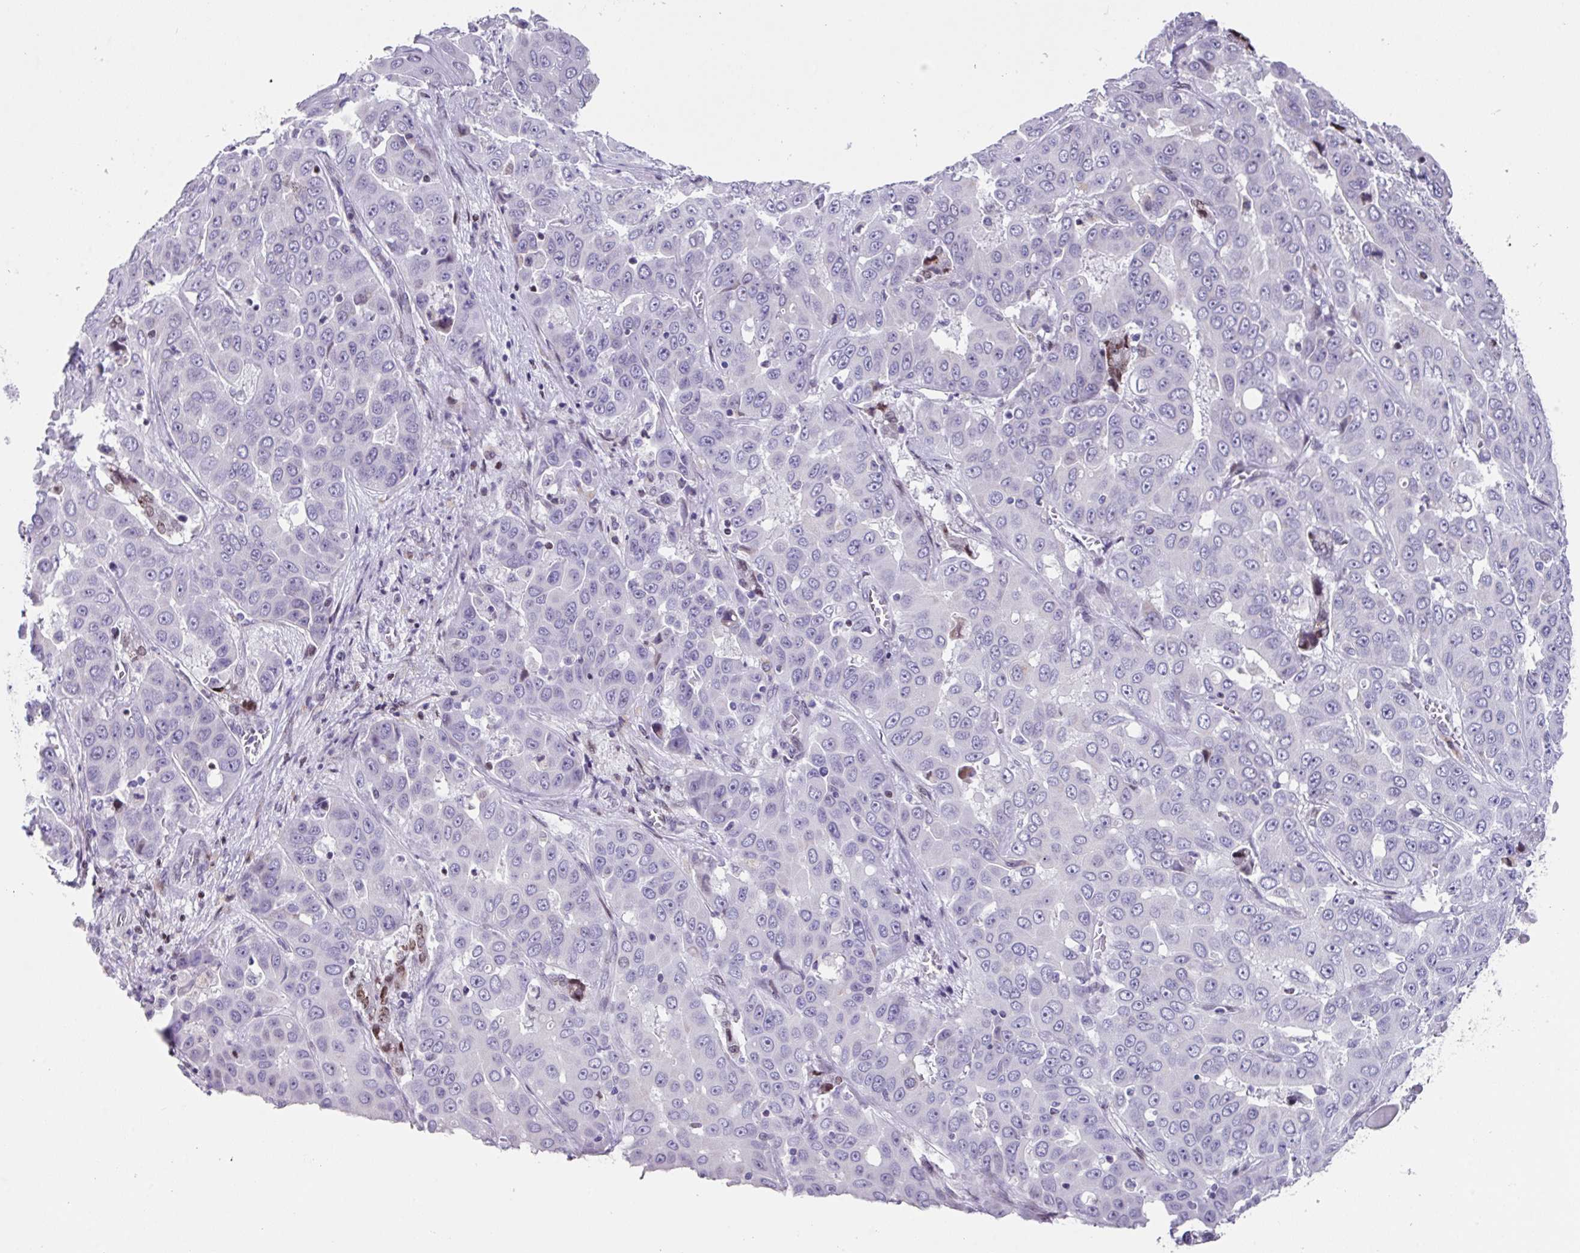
{"staining": {"intensity": "negative", "quantity": "none", "location": "none"}, "tissue": "liver cancer", "cell_type": "Tumor cells", "image_type": "cancer", "snomed": [{"axis": "morphology", "description": "Cholangiocarcinoma"}, {"axis": "topography", "description": "Liver"}], "caption": "Immunohistochemistry of human liver cancer (cholangiocarcinoma) displays no expression in tumor cells. The staining was performed using DAB (3,3'-diaminobenzidine) to visualize the protein expression in brown, while the nuclei were stained in blue with hematoxylin (Magnification: 20x).", "gene": "TCF3", "patient": {"sex": "female", "age": 52}}